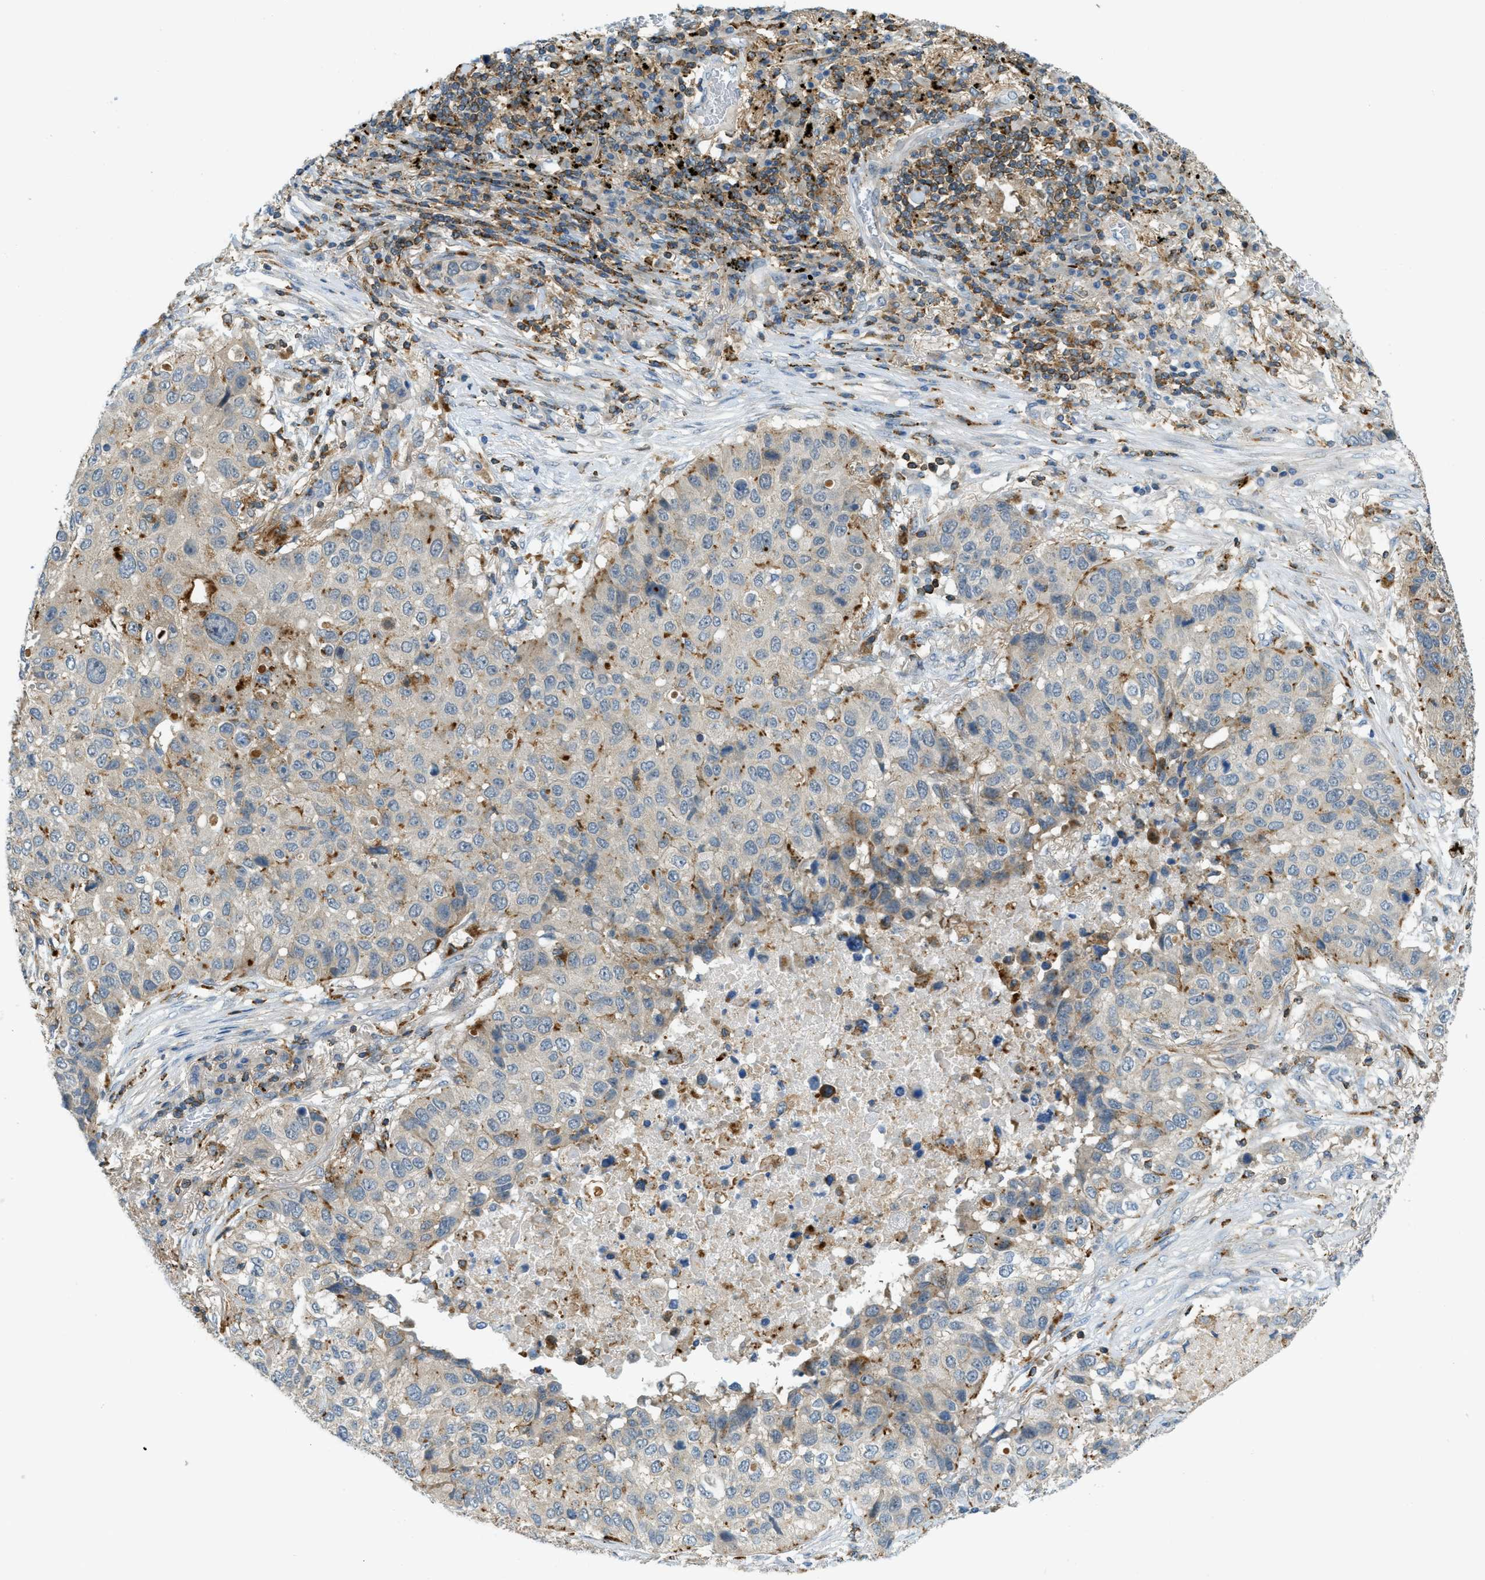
{"staining": {"intensity": "weak", "quantity": "25%-75%", "location": "cytoplasmic/membranous"}, "tissue": "lung cancer", "cell_type": "Tumor cells", "image_type": "cancer", "snomed": [{"axis": "morphology", "description": "Squamous cell carcinoma, NOS"}, {"axis": "topography", "description": "Lung"}], "caption": "Immunohistochemical staining of human squamous cell carcinoma (lung) demonstrates low levels of weak cytoplasmic/membranous positivity in about 25%-75% of tumor cells.", "gene": "PLBD2", "patient": {"sex": "male", "age": 57}}